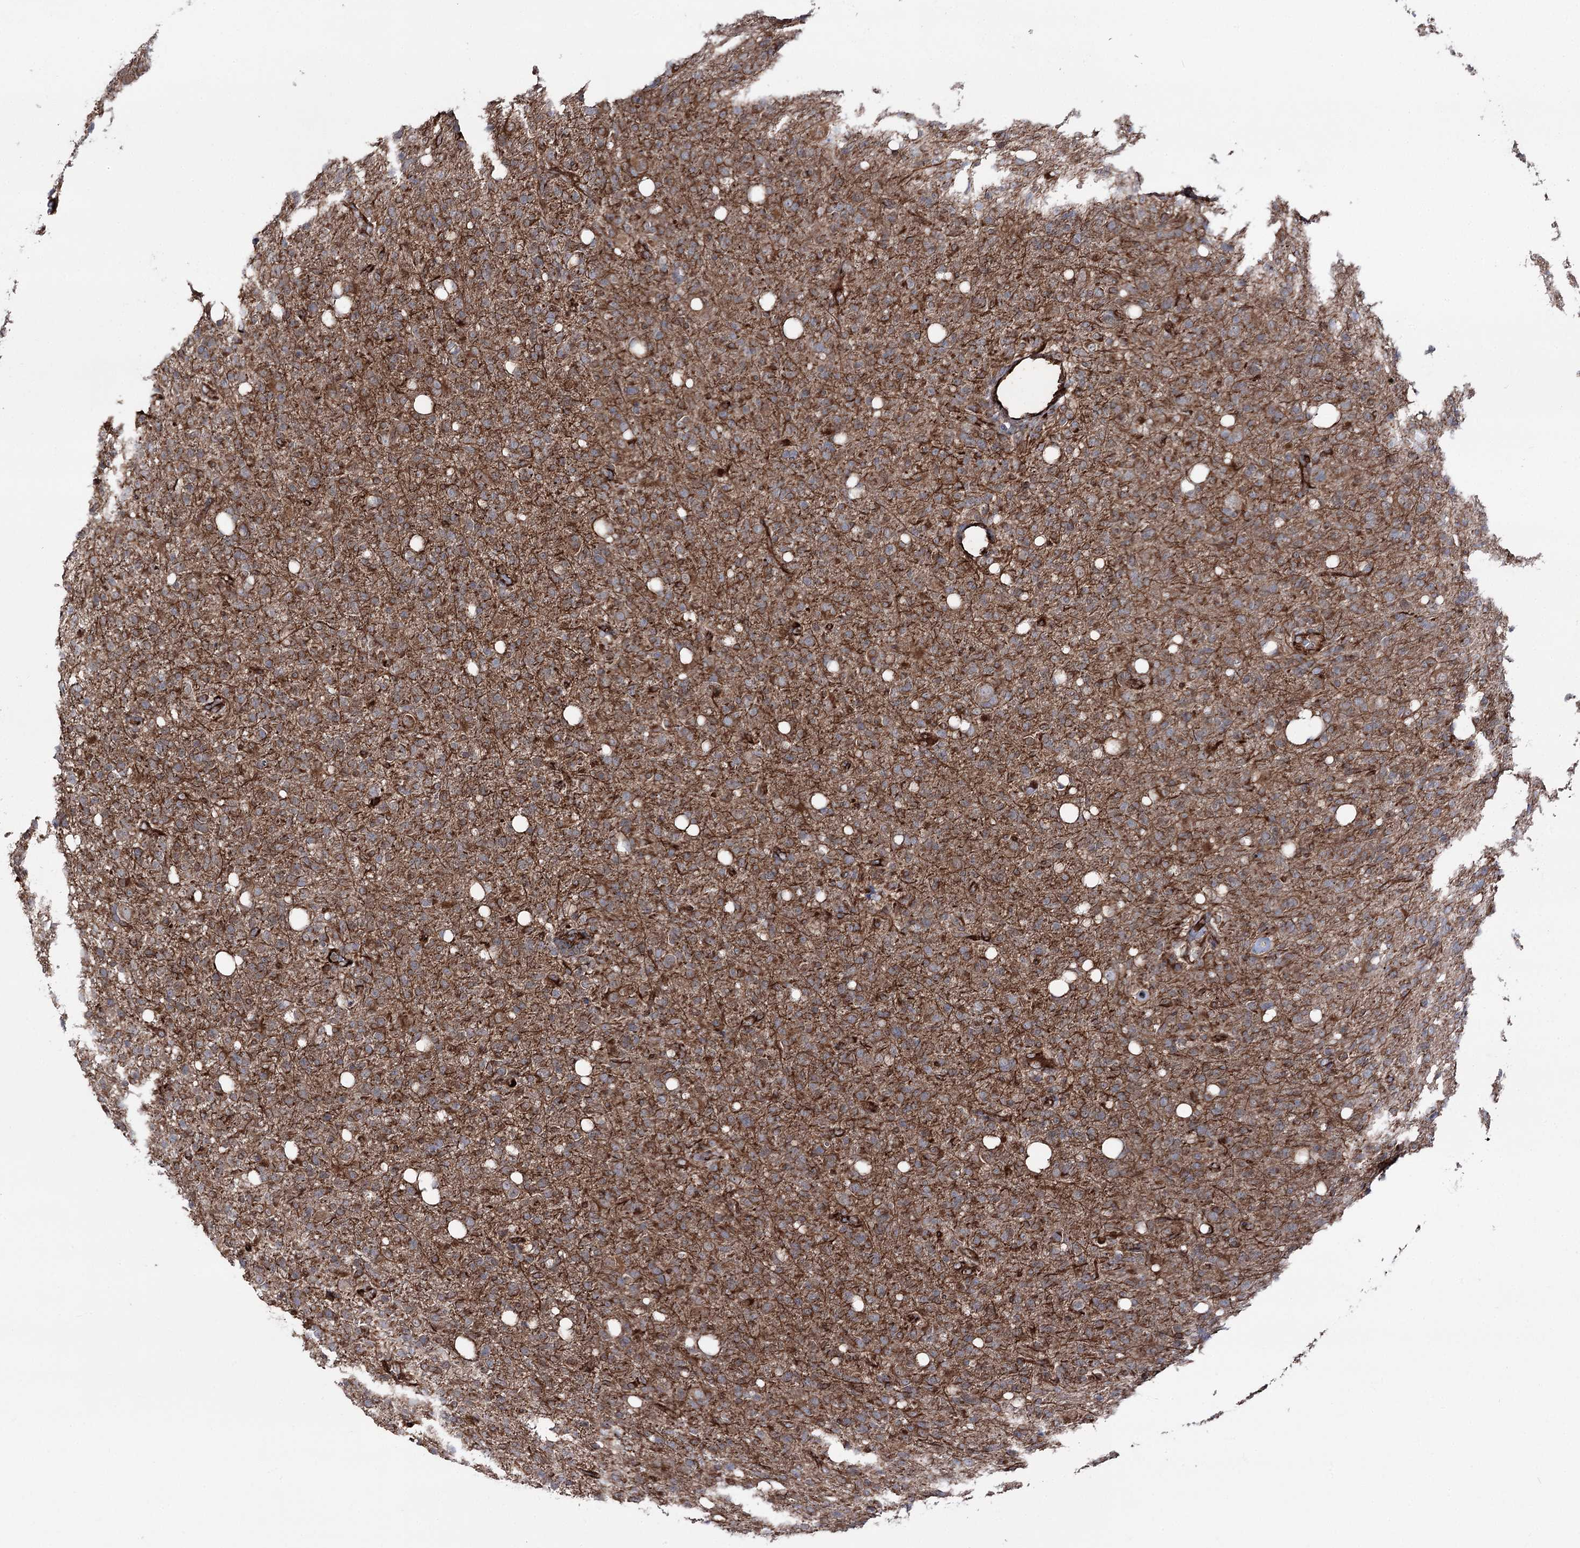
{"staining": {"intensity": "moderate", "quantity": ">75%", "location": "cytoplasmic/membranous"}, "tissue": "glioma", "cell_type": "Tumor cells", "image_type": "cancer", "snomed": [{"axis": "morphology", "description": "Glioma, malignant, High grade"}, {"axis": "topography", "description": "Brain"}], "caption": "Immunohistochemical staining of malignant glioma (high-grade) demonstrates moderate cytoplasmic/membranous protein positivity in about >75% of tumor cells.", "gene": "MIB1", "patient": {"sex": "female", "age": 57}}